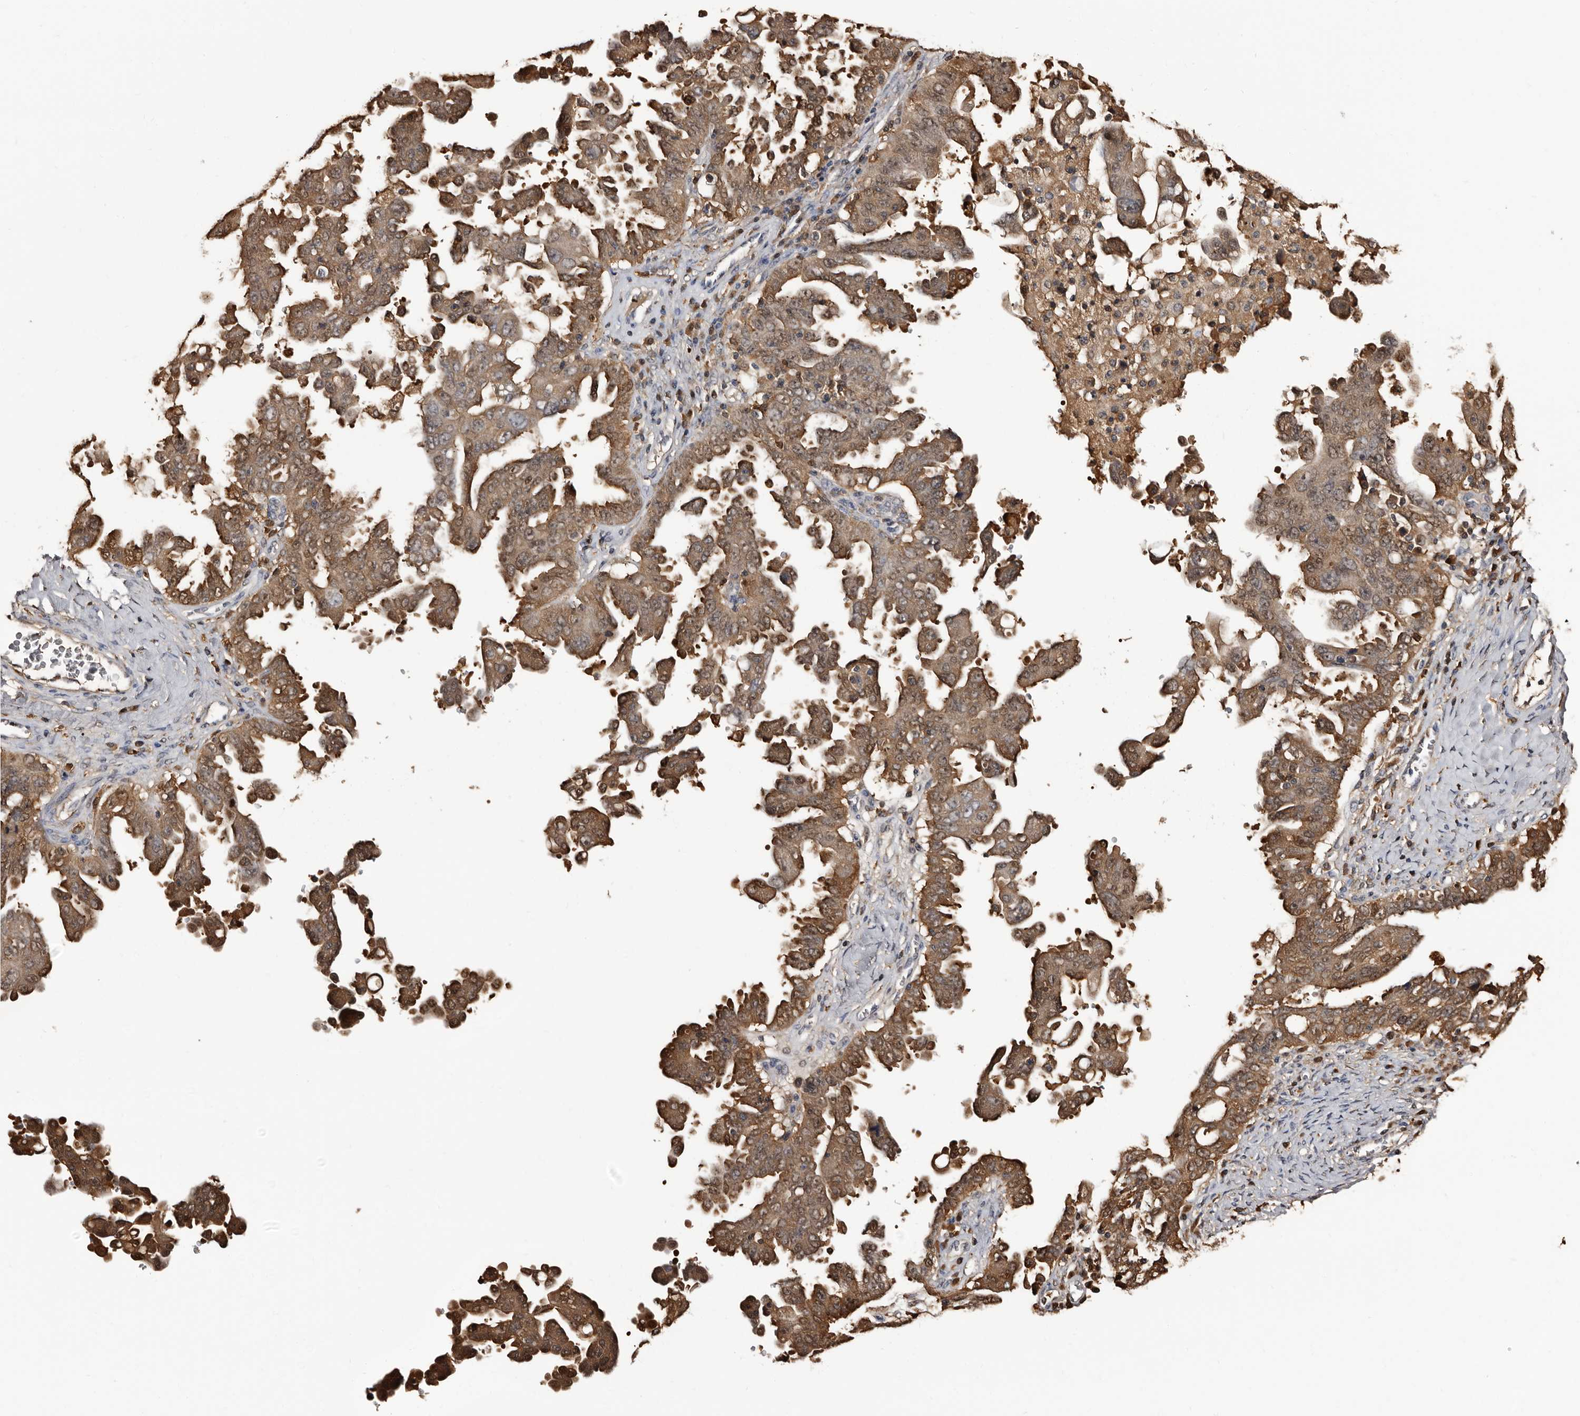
{"staining": {"intensity": "moderate", "quantity": ">75%", "location": "cytoplasmic/membranous"}, "tissue": "ovarian cancer", "cell_type": "Tumor cells", "image_type": "cancer", "snomed": [{"axis": "morphology", "description": "Carcinoma, endometroid"}, {"axis": "topography", "description": "Ovary"}], "caption": "Immunohistochemical staining of endometroid carcinoma (ovarian) reveals moderate cytoplasmic/membranous protein expression in approximately >75% of tumor cells.", "gene": "DNPH1", "patient": {"sex": "female", "age": 62}}